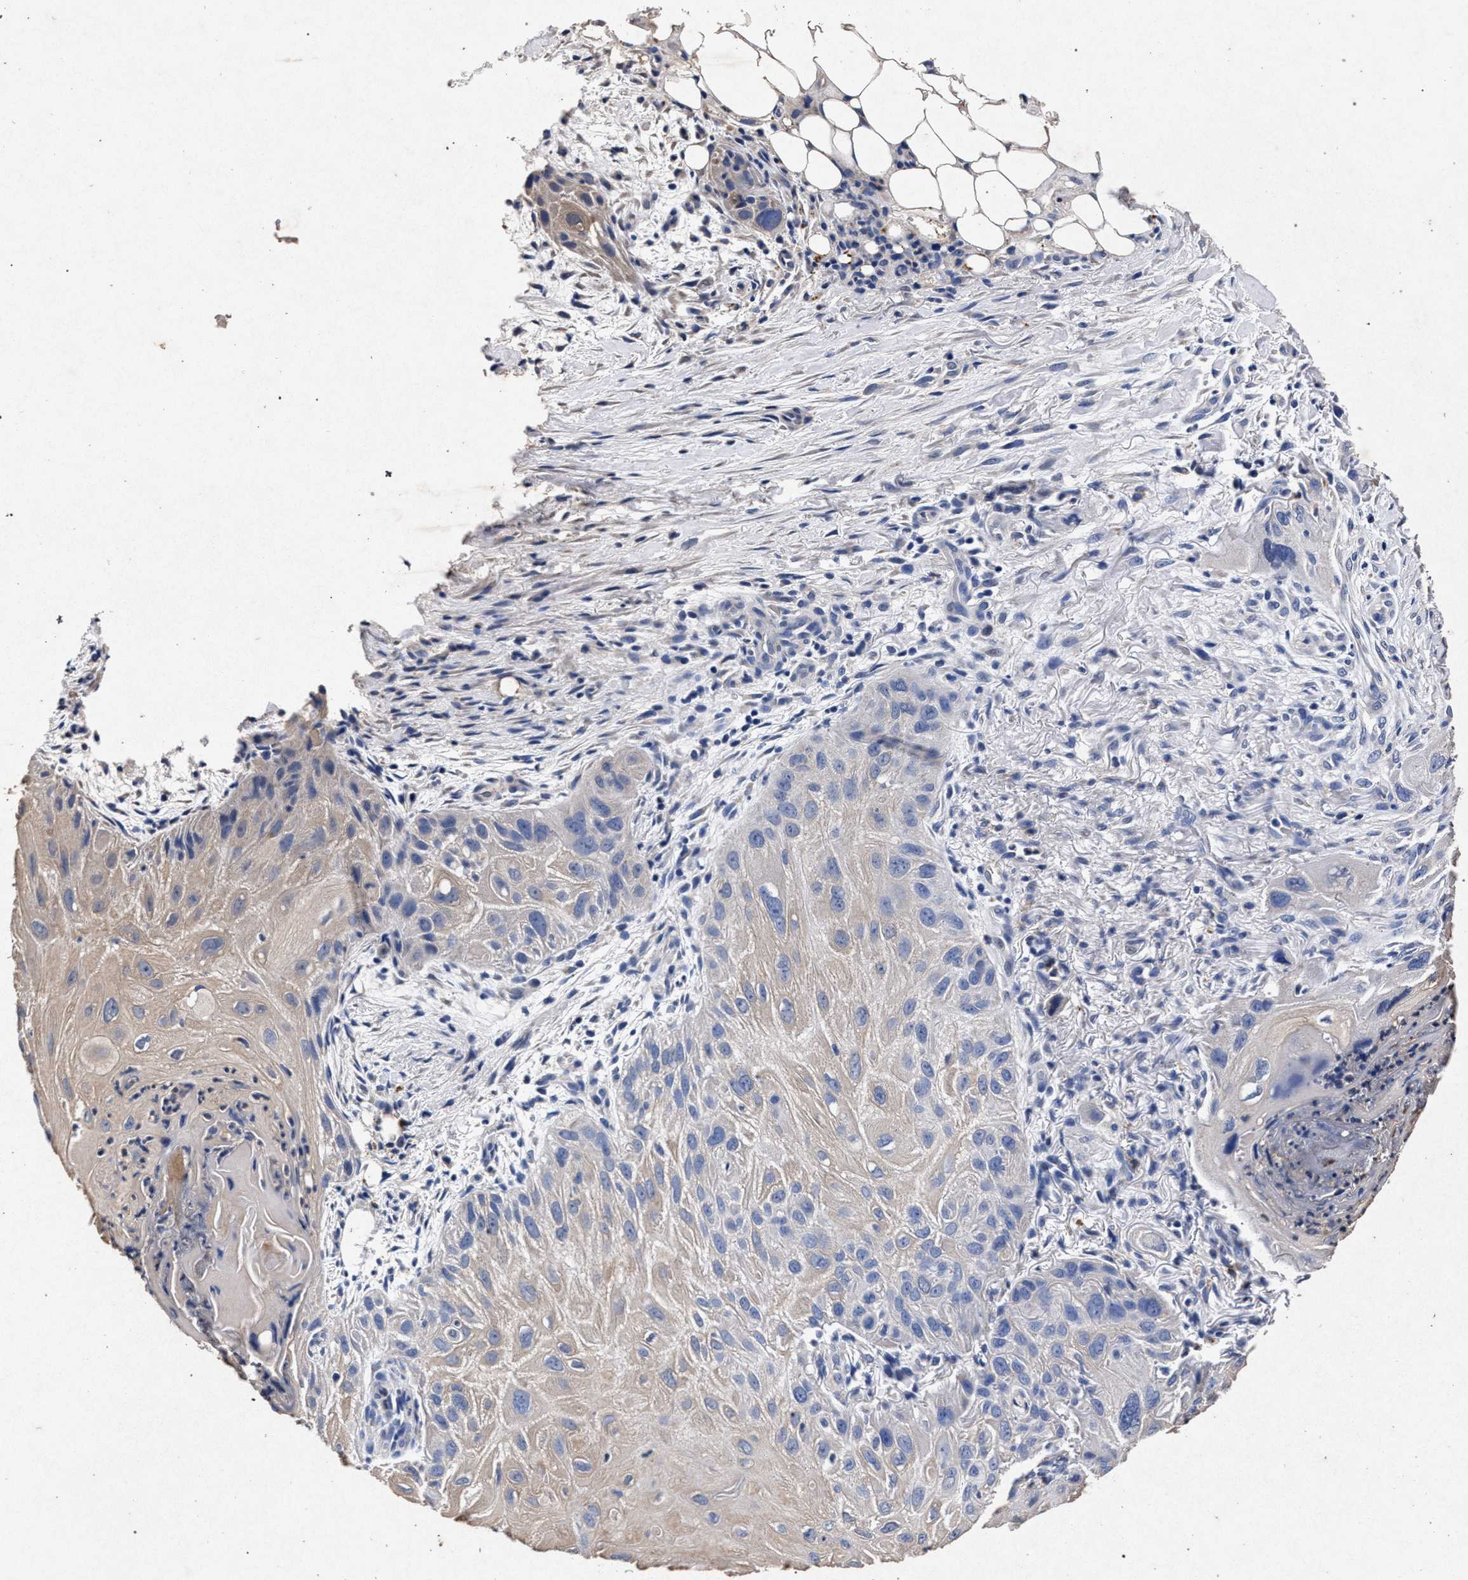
{"staining": {"intensity": "weak", "quantity": "<25%", "location": "cytoplasmic/membranous"}, "tissue": "skin cancer", "cell_type": "Tumor cells", "image_type": "cancer", "snomed": [{"axis": "morphology", "description": "Squamous cell carcinoma, NOS"}, {"axis": "topography", "description": "Skin"}], "caption": "Skin cancer (squamous cell carcinoma) was stained to show a protein in brown. There is no significant expression in tumor cells. (Stains: DAB IHC with hematoxylin counter stain, Microscopy: brightfield microscopy at high magnification).", "gene": "ATP1A2", "patient": {"sex": "female", "age": 77}}